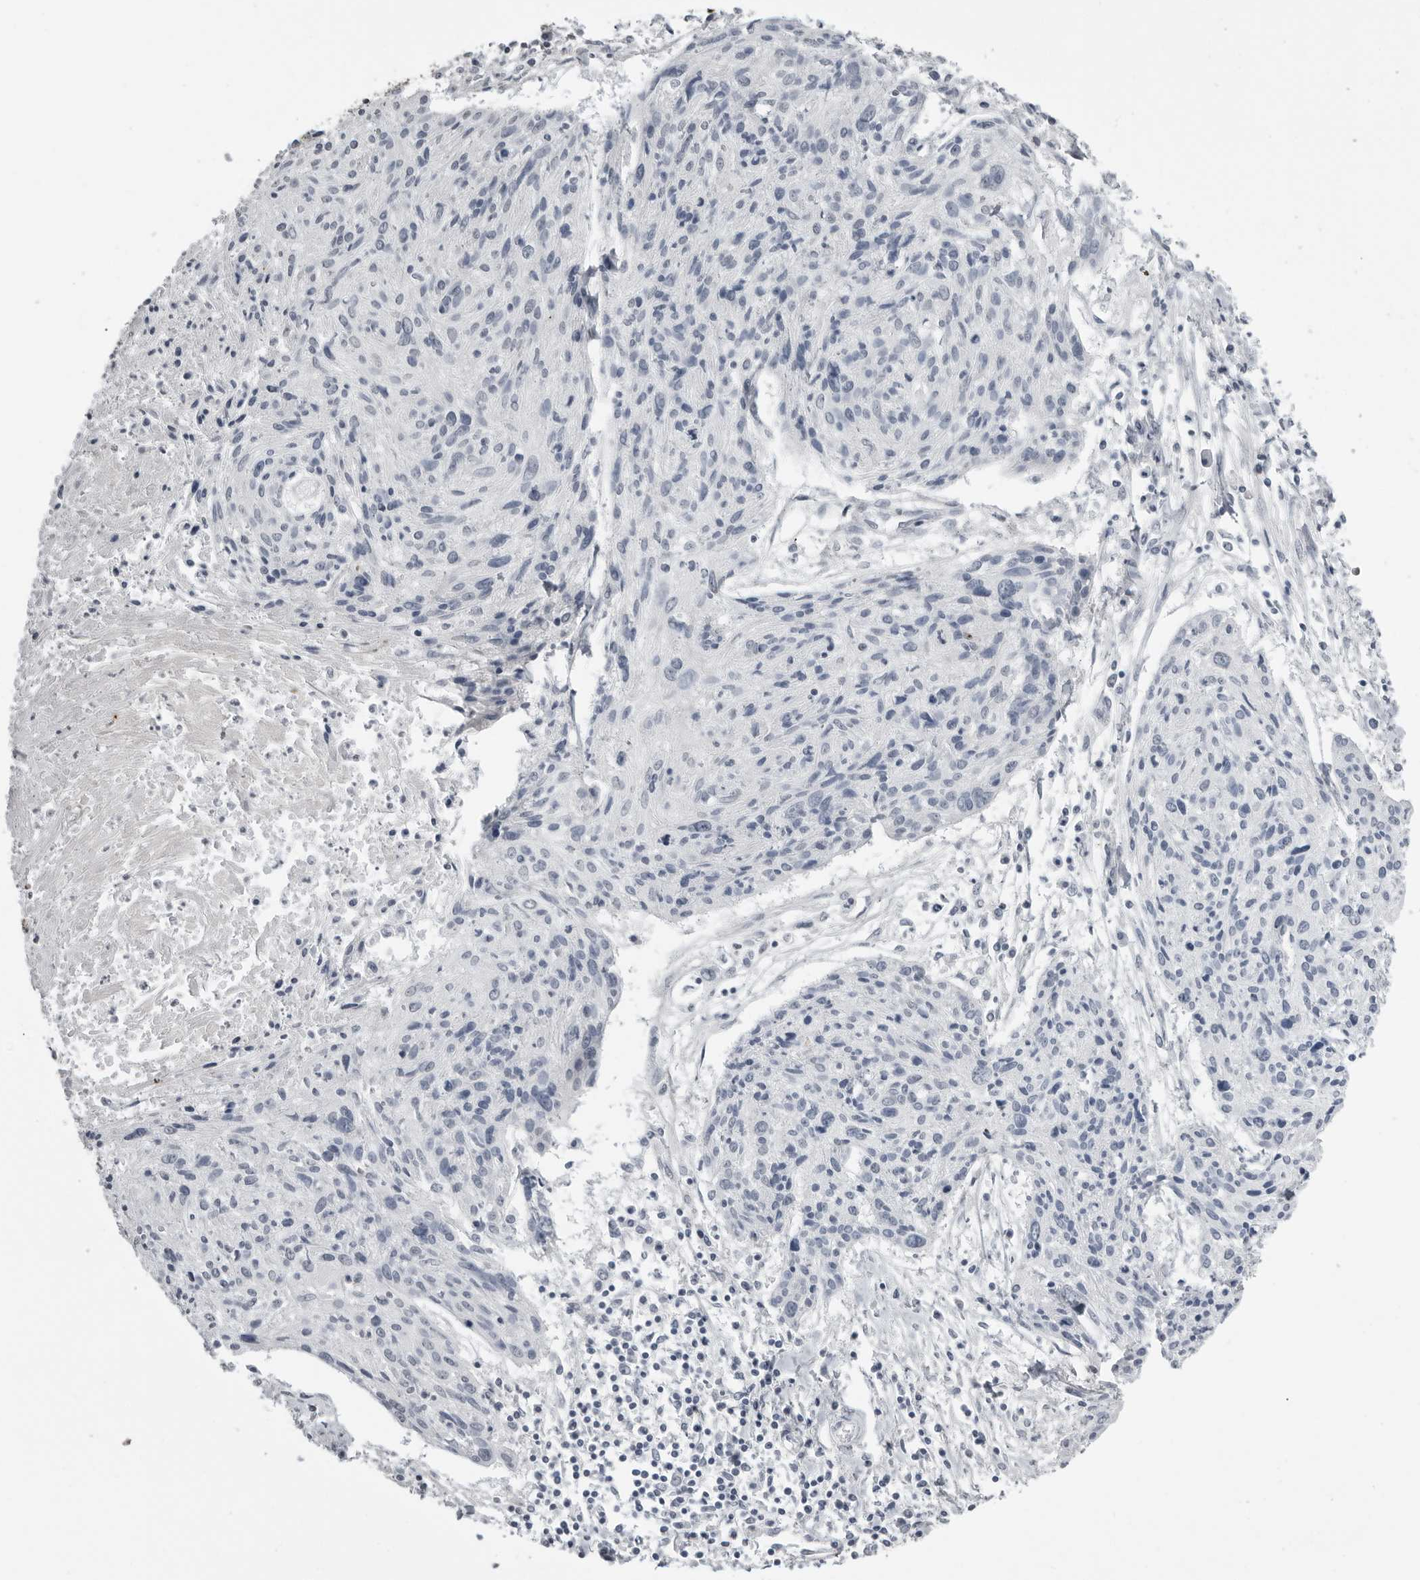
{"staining": {"intensity": "negative", "quantity": "none", "location": "none"}, "tissue": "cervical cancer", "cell_type": "Tumor cells", "image_type": "cancer", "snomed": [{"axis": "morphology", "description": "Squamous cell carcinoma, NOS"}, {"axis": "topography", "description": "Cervix"}], "caption": "DAB immunohistochemical staining of human cervical cancer reveals no significant staining in tumor cells.", "gene": "SERPINF2", "patient": {"sex": "female", "age": 51}}